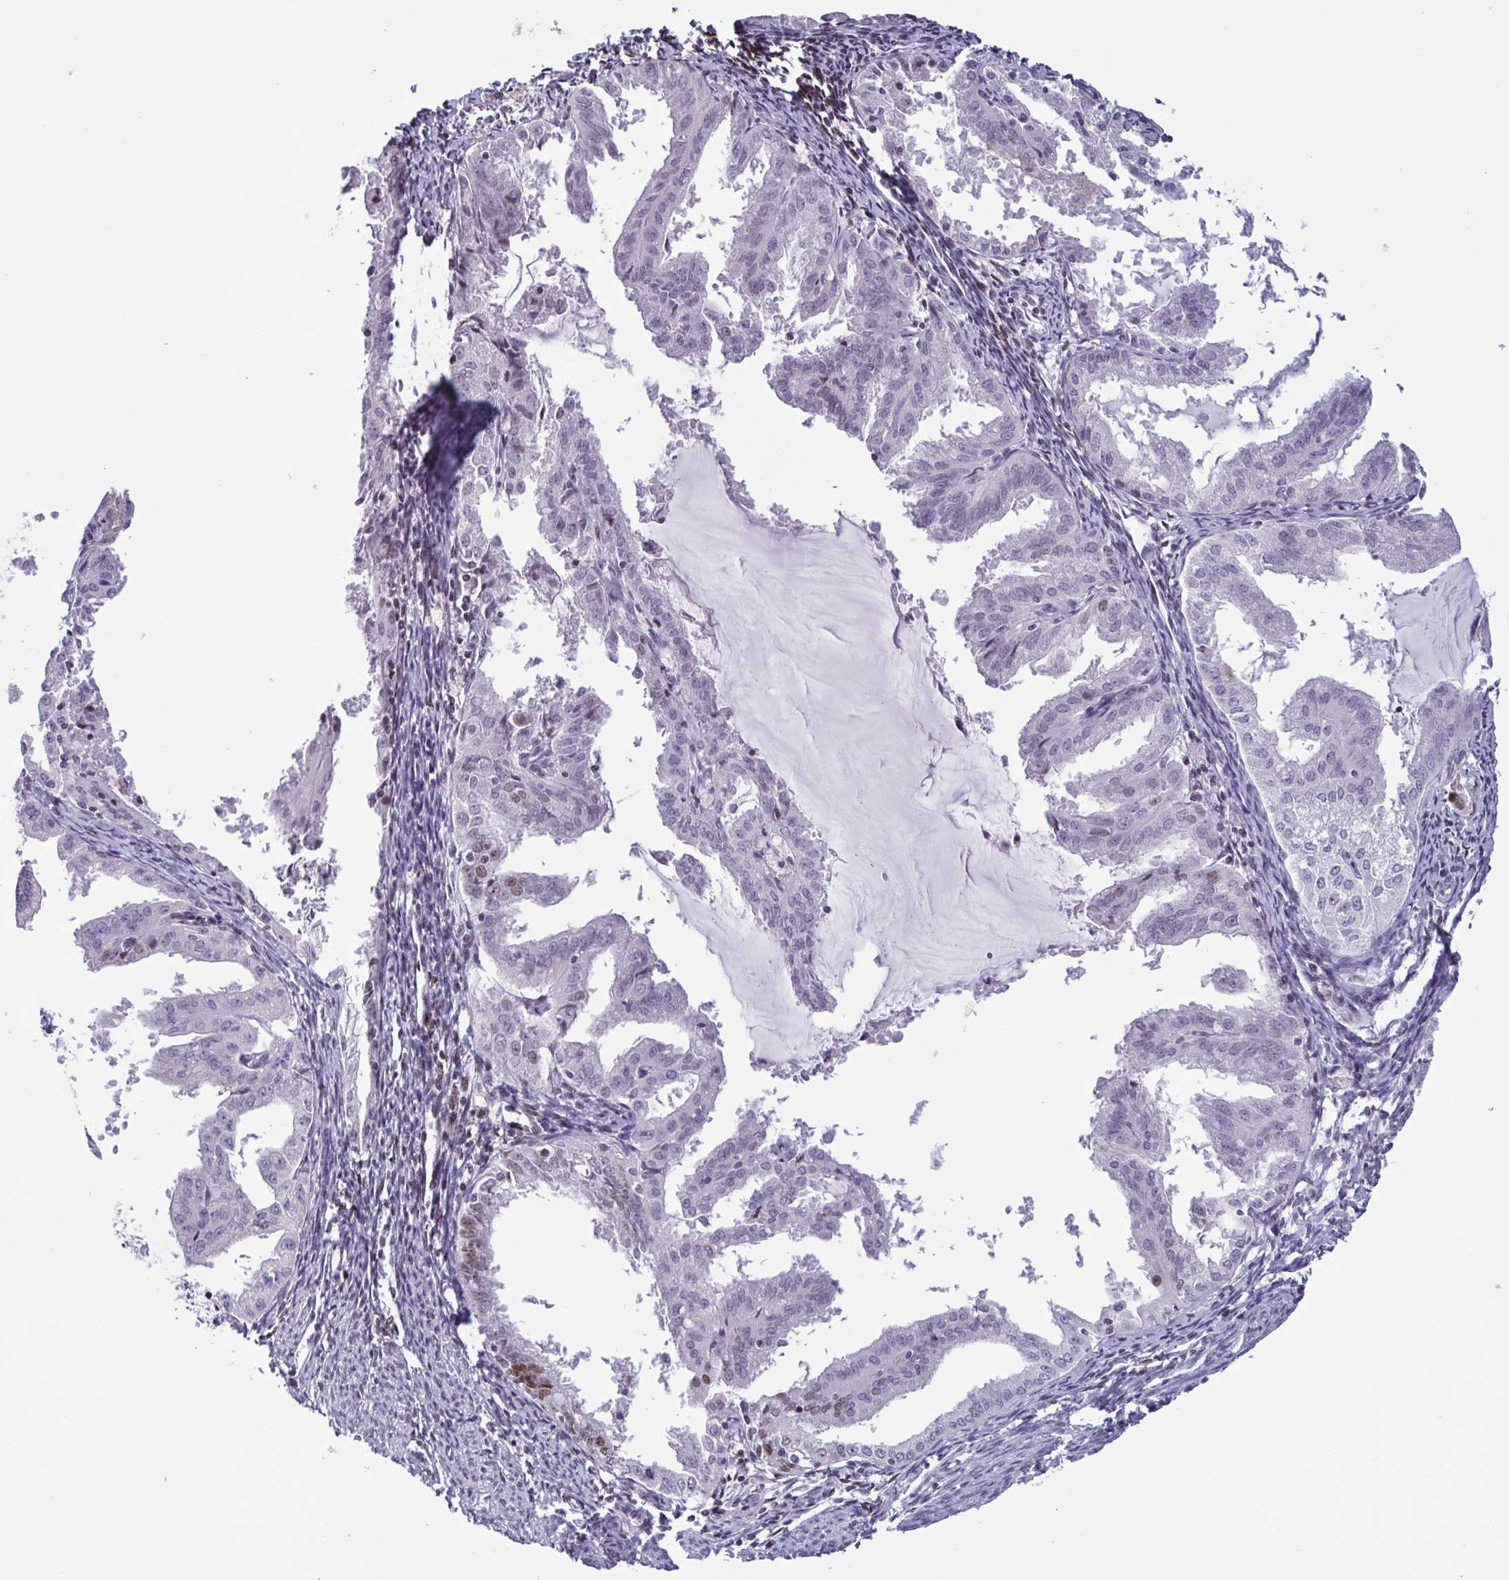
{"staining": {"intensity": "weak", "quantity": "<25%", "location": "nuclear"}, "tissue": "endometrial cancer", "cell_type": "Tumor cells", "image_type": "cancer", "snomed": [{"axis": "morphology", "description": "Adenocarcinoma, NOS"}, {"axis": "topography", "description": "Endometrium"}], "caption": "High power microscopy micrograph of an immunohistochemistry photomicrograph of endometrial cancer, revealing no significant staining in tumor cells.", "gene": "IRF1", "patient": {"sex": "female", "age": 70}}